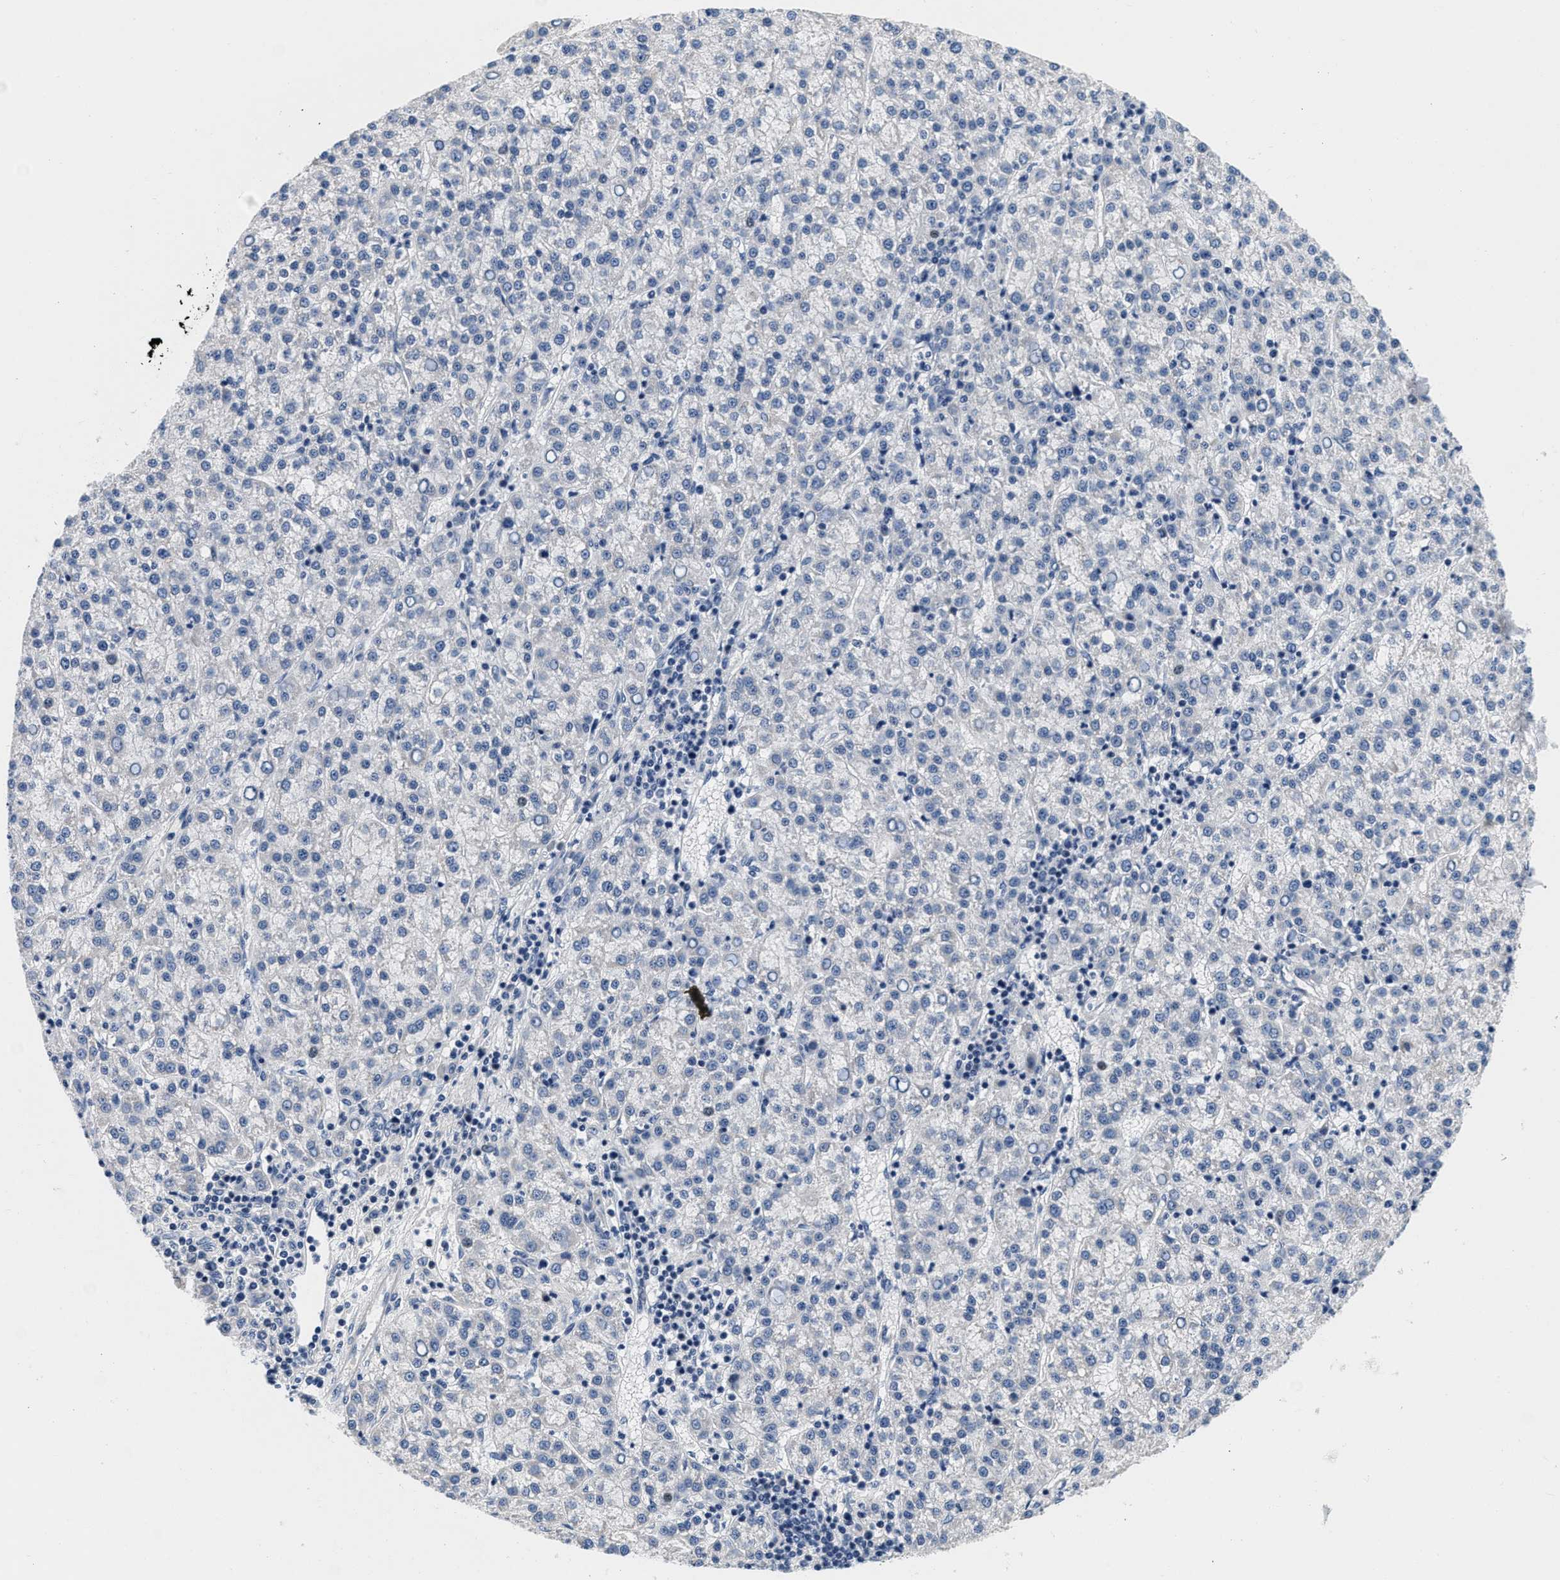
{"staining": {"intensity": "negative", "quantity": "none", "location": "none"}, "tissue": "liver cancer", "cell_type": "Tumor cells", "image_type": "cancer", "snomed": [{"axis": "morphology", "description": "Carcinoma, Hepatocellular, NOS"}, {"axis": "topography", "description": "Liver"}], "caption": "Immunohistochemical staining of liver cancer (hepatocellular carcinoma) shows no significant positivity in tumor cells.", "gene": "PDP1", "patient": {"sex": "female", "age": 58}}